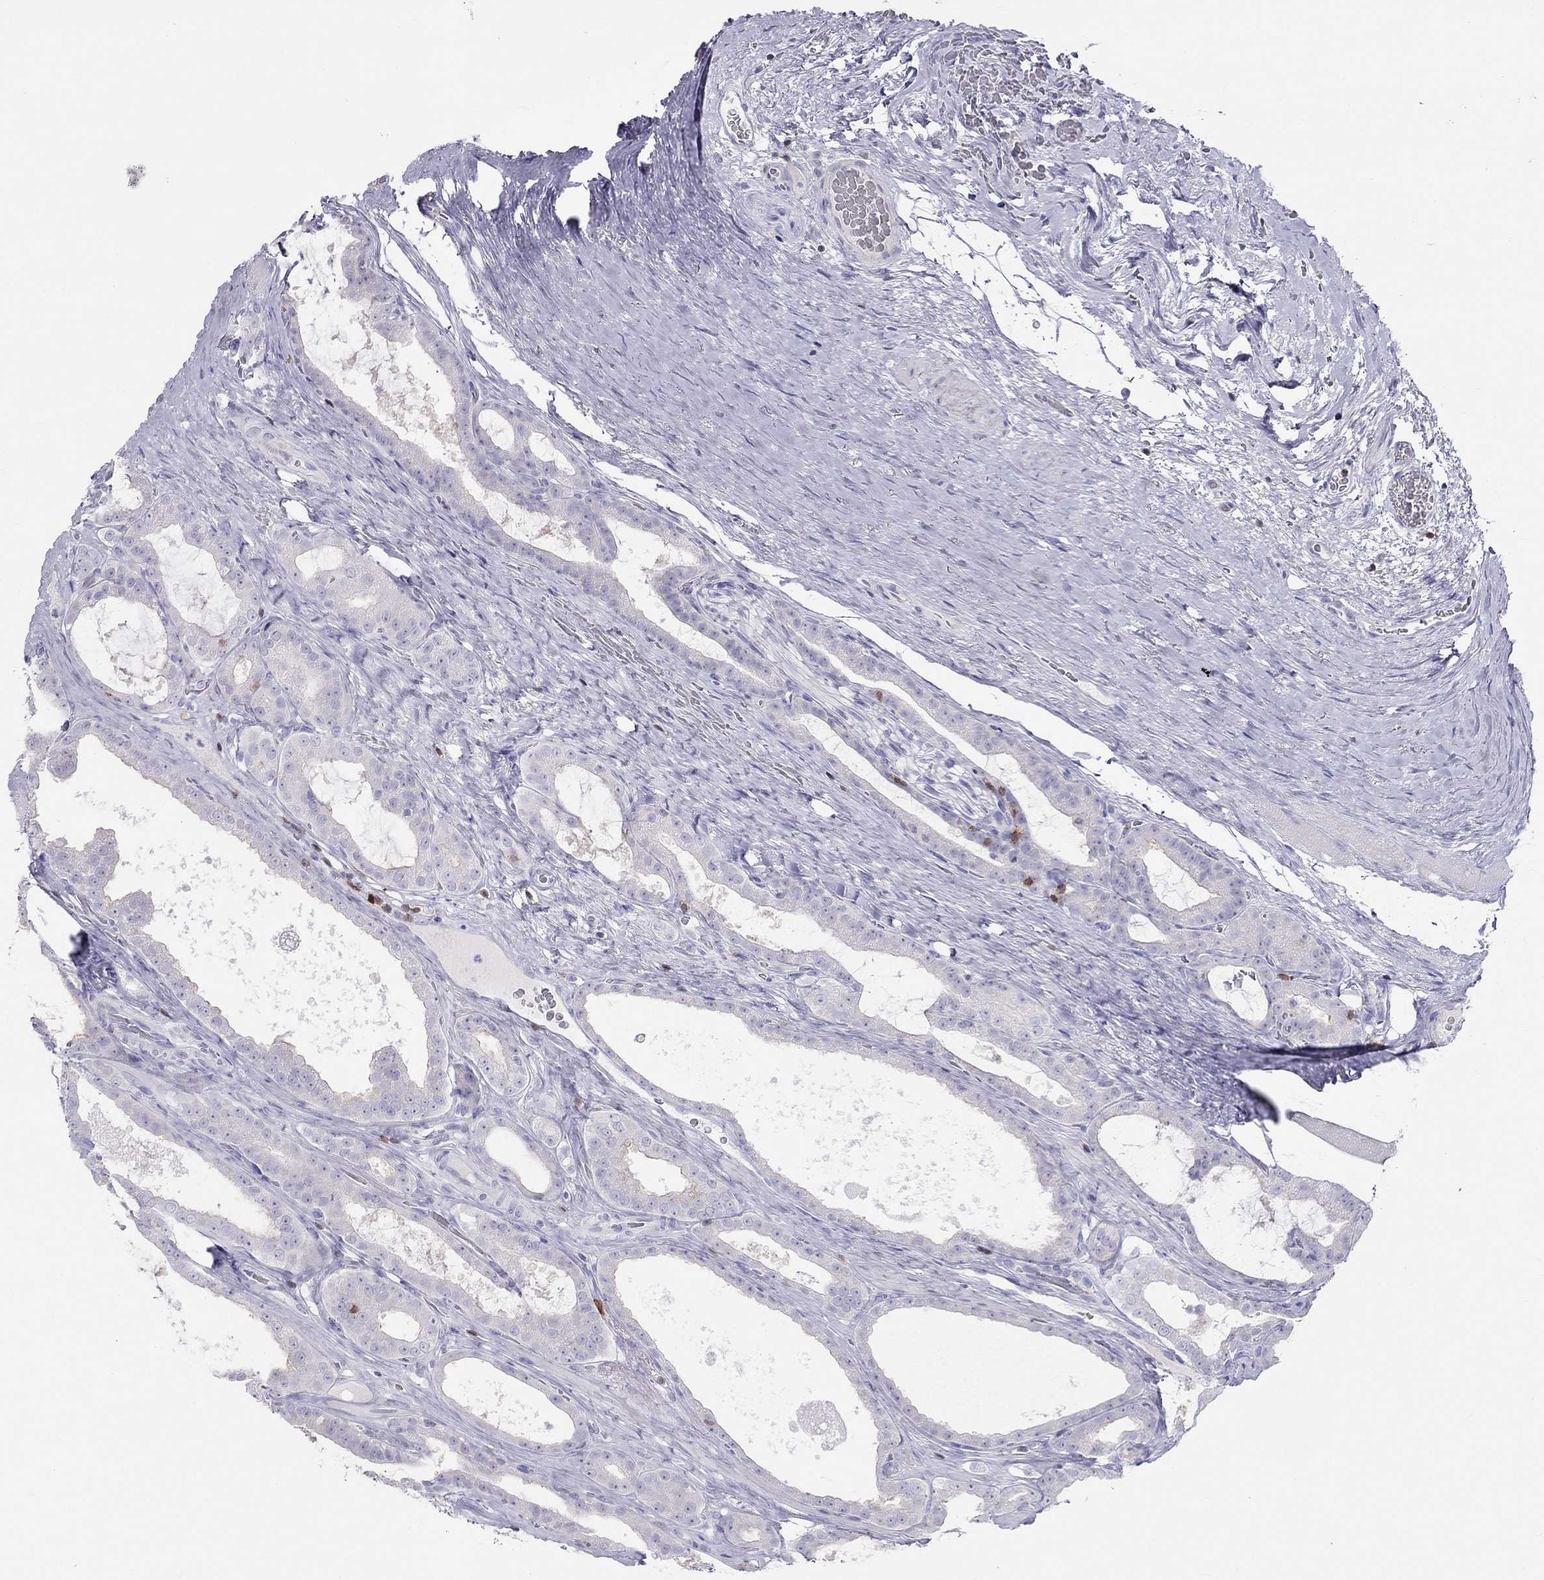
{"staining": {"intensity": "negative", "quantity": "none", "location": "none"}, "tissue": "prostate cancer", "cell_type": "Tumor cells", "image_type": "cancer", "snomed": [{"axis": "morphology", "description": "Adenocarcinoma, NOS"}, {"axis": "topography", "description": "Prostate"}], "caption": "IHC photomicrograph of neoplastic tissue: human prostate adenocarcinoma stained with DAB reveals no significant protein expression in tumor cells.", "gene": "SH2D2A", "patient": {"sex": "male", "age": 67}}